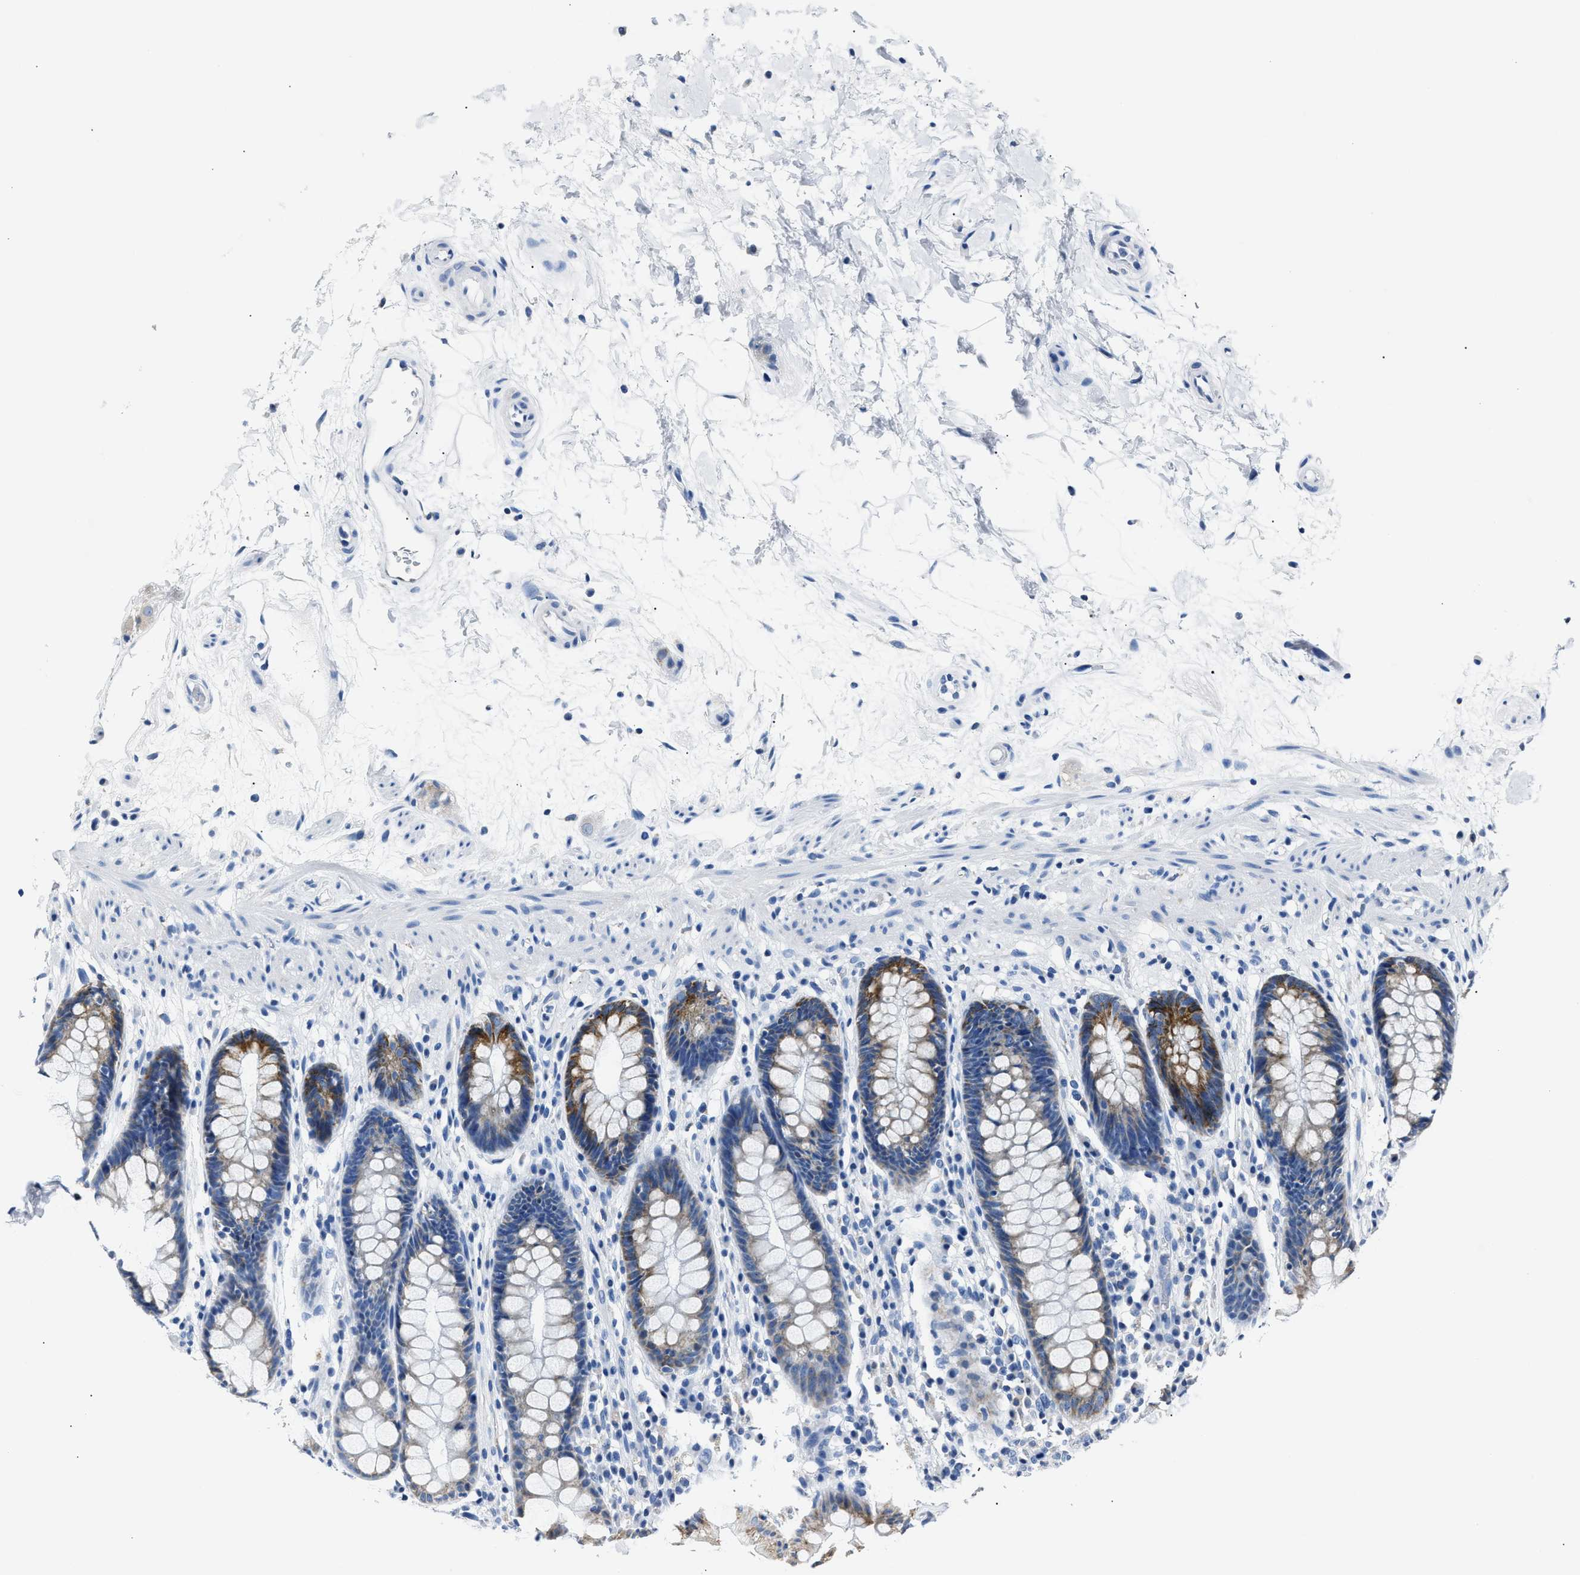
{"staining": {"intensity": "strong", "quantity": ">75%", "location": "cytoplasmic/membranous"}, "tissue": "rectum", "cell_type": "Glandular cells", "image_type": "normal", "snomed": [{"axis": "morphology", "description": "Normal tissue, NOS"}, {"axis": "topography", "description": "Rectum"}], "caption": "A photomicrograph of rectum stained for a protein shows strong cytoplasmic/membranous brown staining in glandular cells. Using DAB (3,3'-diaminobenzidine) (brown) and hematoxylin (blue) stains, captured at high magnification using brightfield microscopy.", "gene": "AMACR", "patient": {"sex": "male", "age": 64}}